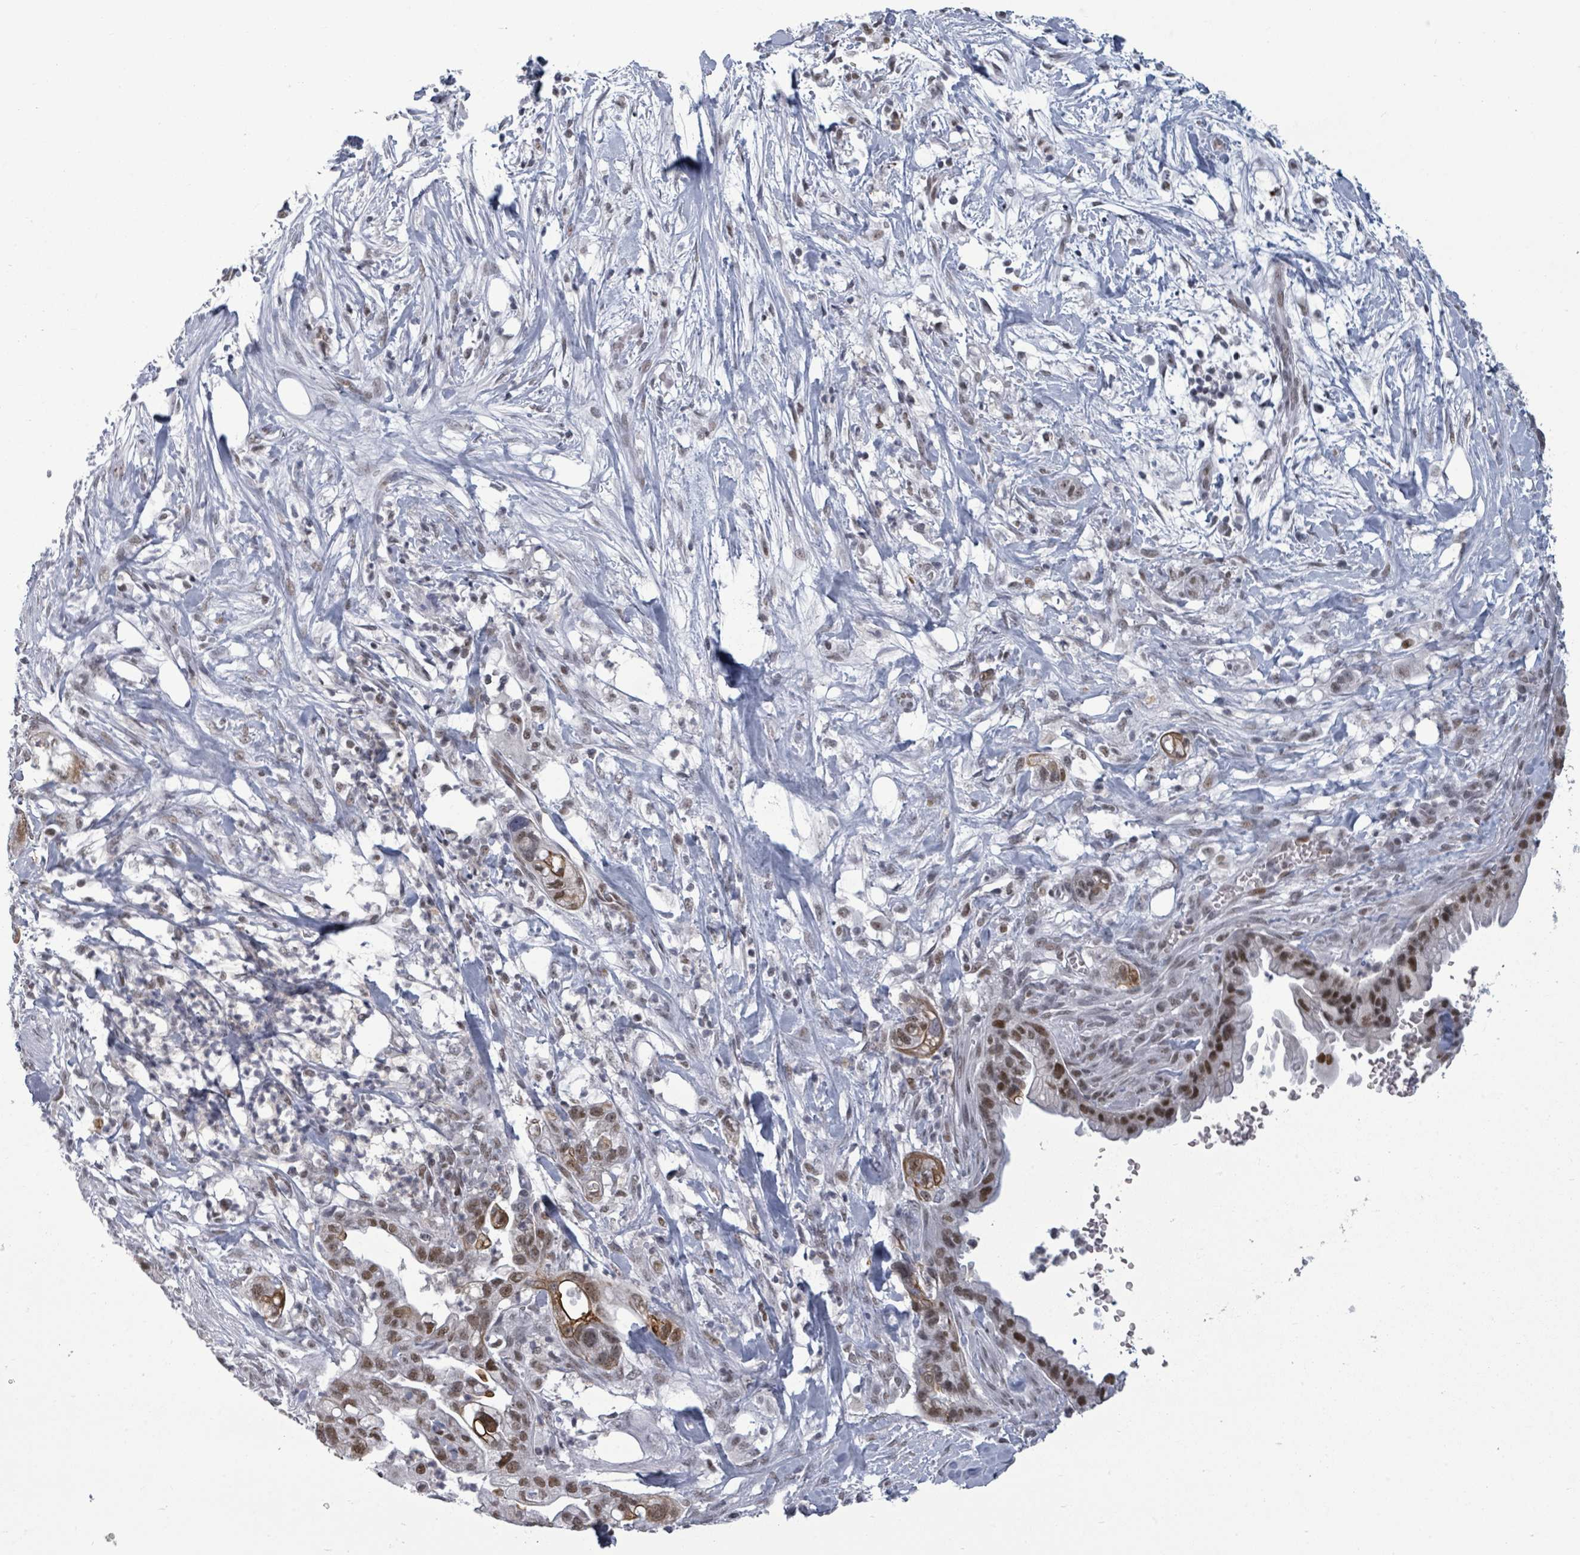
{"staining": {"intensity": "moderate", "quantity": ">75%", "location": "nuclear"}, "tissue": "pancreatic cancer", "cell_type": "Tumor cells", "image_type": "cancer", "snomed": [{"axis": "morphology", "description": "Adenocarcinoma, NOS"}, {"axis": "topography", "description": "Pancreas"}], "caption": "Adenocarcinoma (pancreatic) stained with DAB (3,3'-diaminobenzidine) immunohistochemistry exhibits medium levels of moderate nuclear staining in about >75% of tumor cells. The staining was performed using DAB, with brown indicating positive protein expression. Nuclei are stained blue with hematoxylin.", "gene": "ERCC5", "patient": {"sex": "male", "age": 44}}